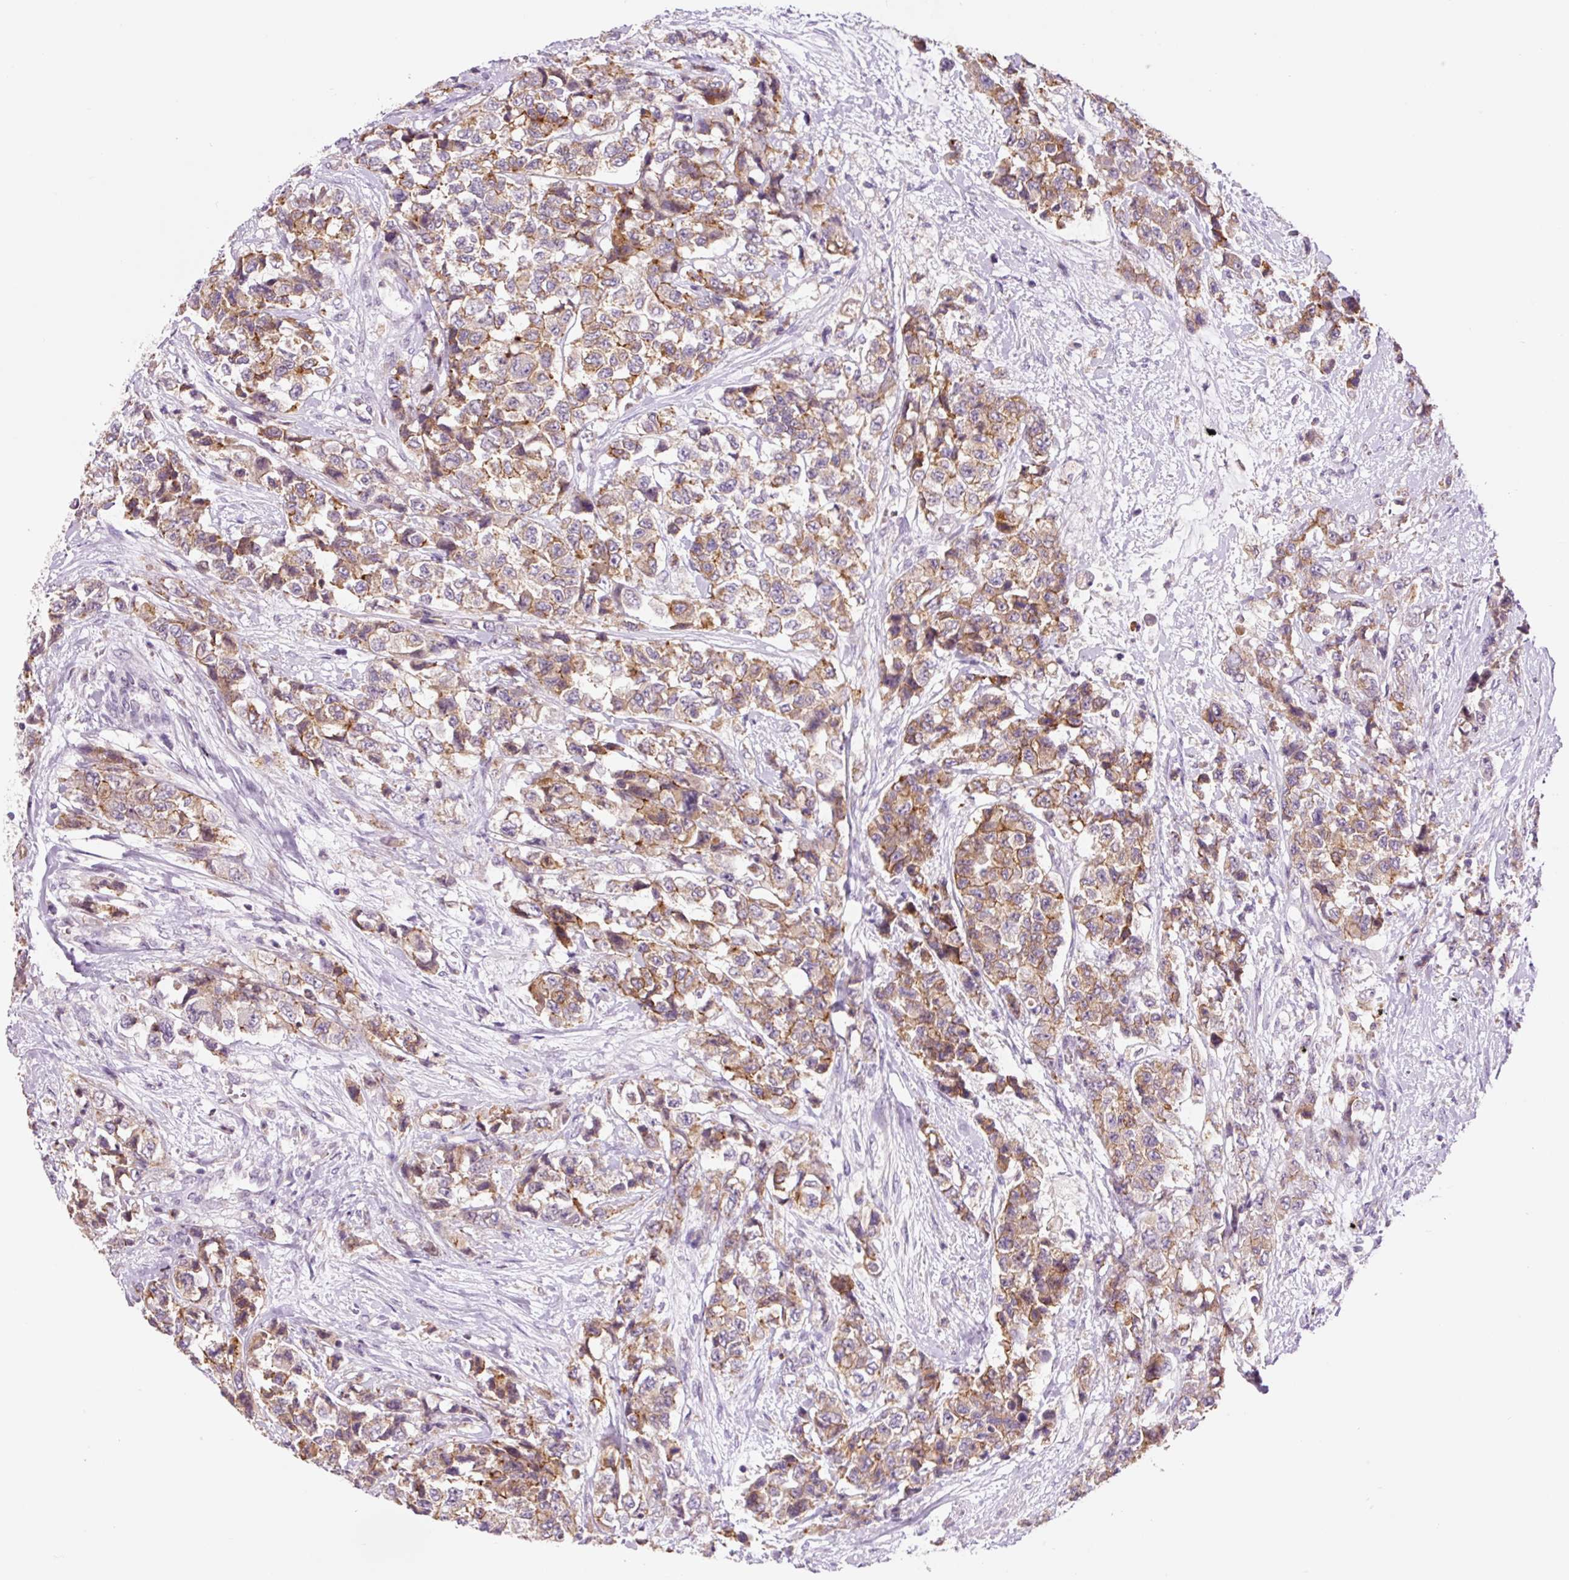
{"staining": {"intensity": "moderate", "quantity": ">75%", "location": "nuclear"}, "tissue": "urothelial cancer", "cell_type": "Tumor cells", "image_type": "cancer", "snomed": [{"axis": "morphology", "description": "Urothelial carcinoma, High grade"}, {"axis": "topography", "description": "Urinary bladder"}], "caption": "Protein expression analysis of high-grade urothelial carcinoma exhibits moderate nuclear staining in about >75% of tumor cells.", "gene": "PCK2", "patient": {"sex": "female", "age": 78}}